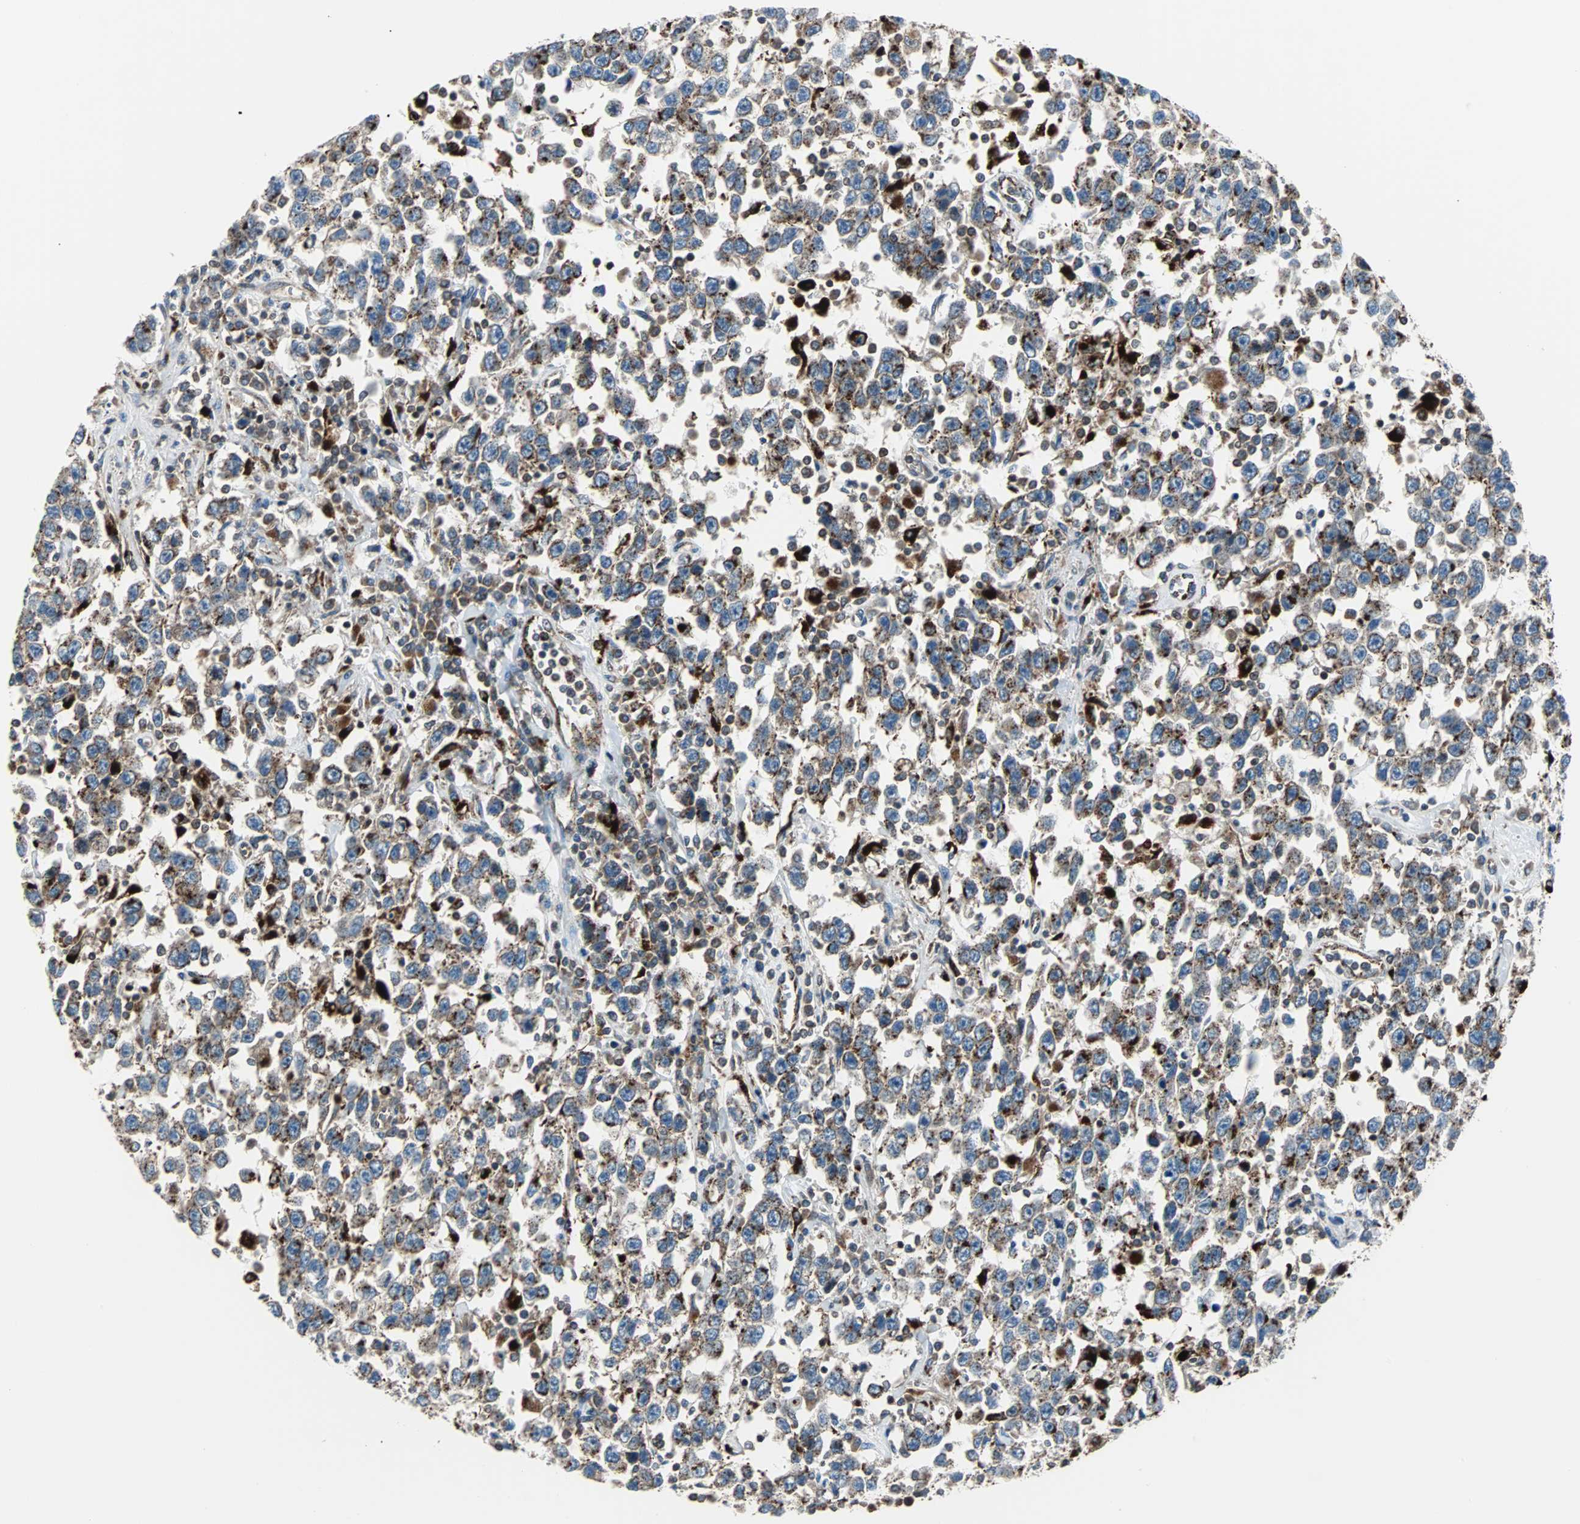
{"staining": {"intensity": "moderate", "quantity": ">75%", "location": "cytoplasmic/membranous"}, "tissue": "testis cancer", "cell_type": "Tumor cells", "image_type": "cancer", "snomed": [{"axis": "morphology", "description": "Seminoma, NOS"}, {"axis": "topography", "description": "Testis"}], "caption": "The immunohistochemical stain labels moderate cytoplasmic/membranous expression in tumor cells of testis seminoma tissue. (brown staining indicates protein expression, while blue staining denotes nuclei).", "gene": "RELA", "patient": {"sex": "male", "age": 41}}